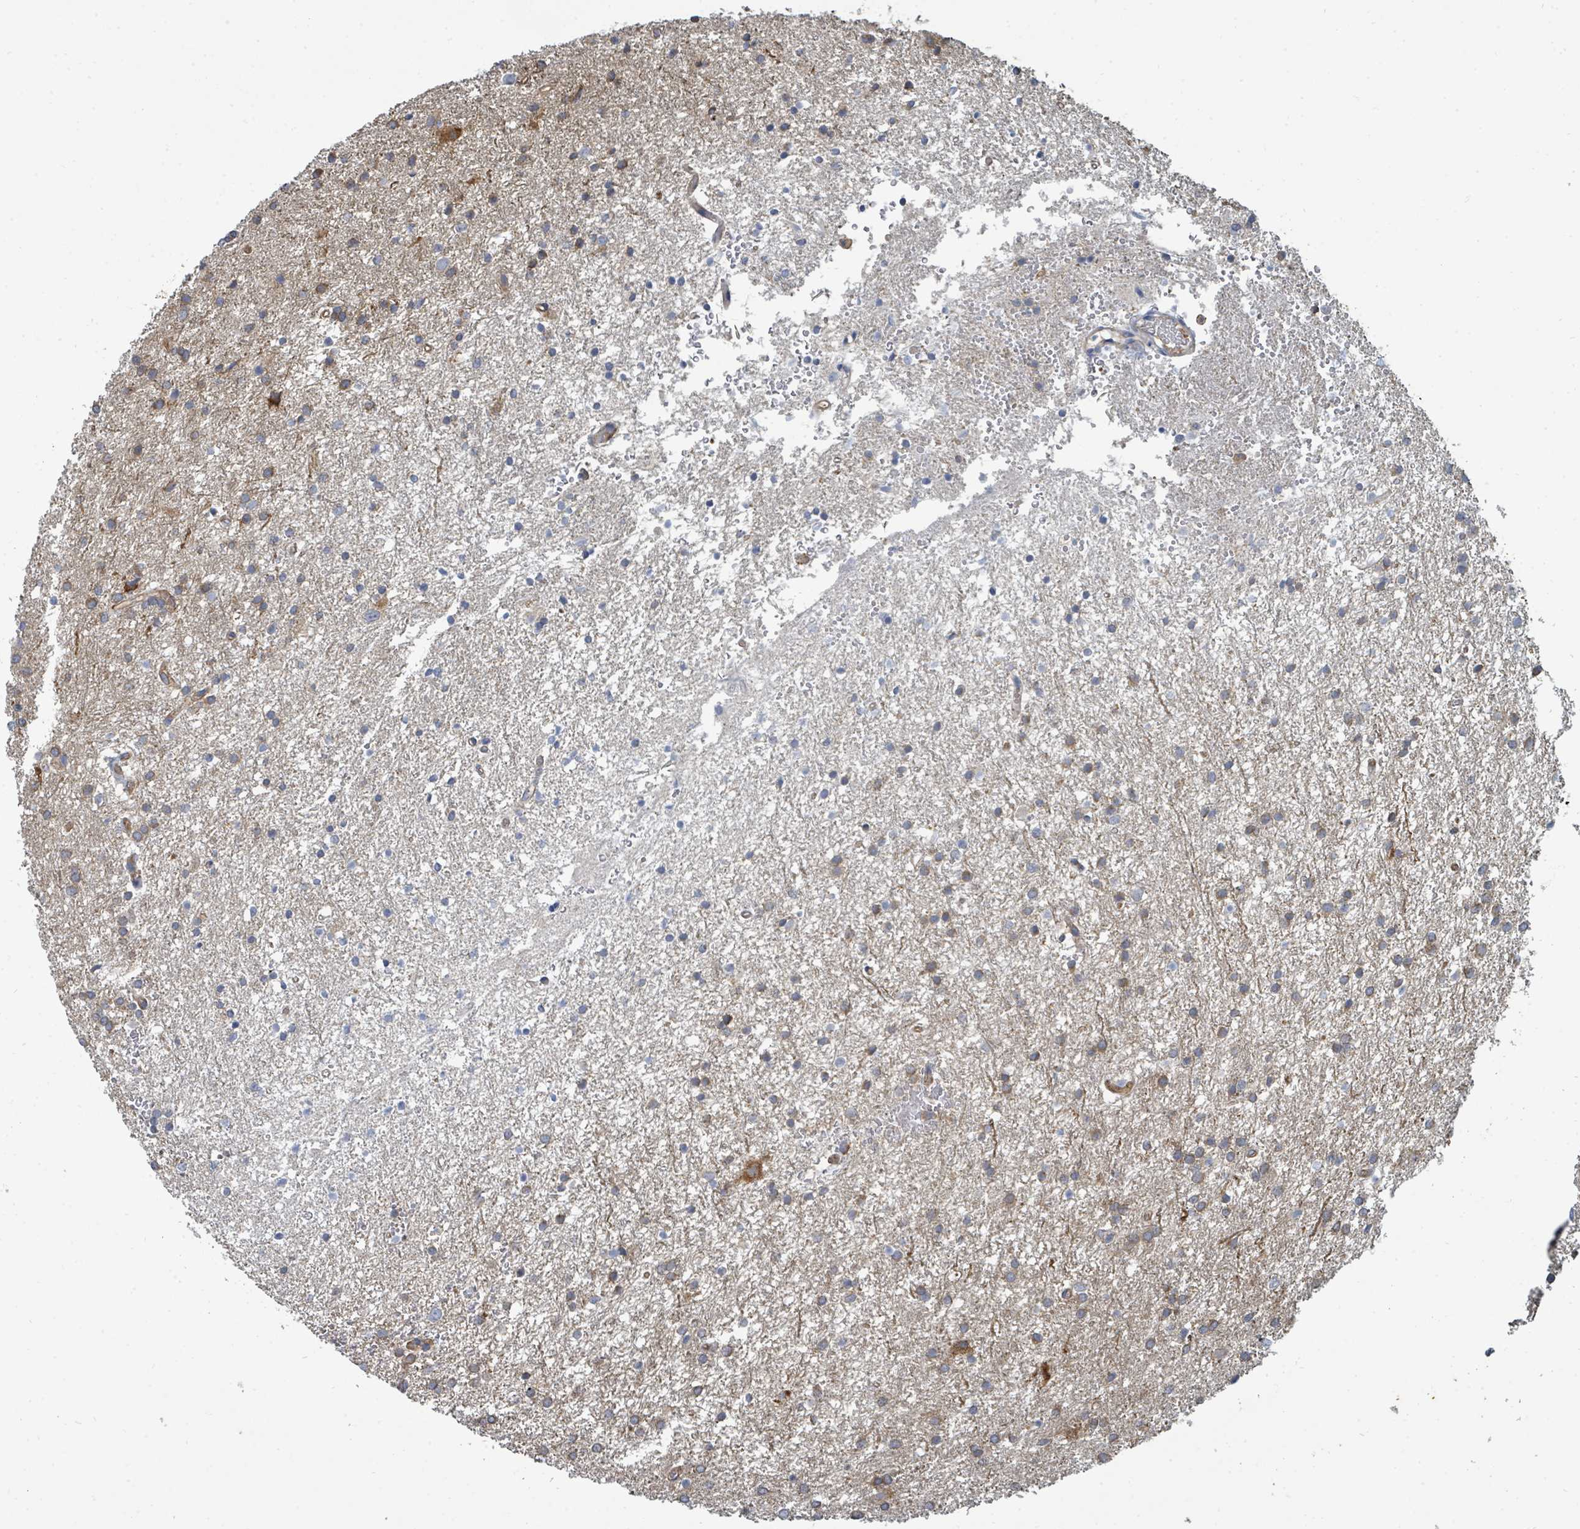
{"staining": {"intensity": "weak", "quantity": "25%-75%", "location": "cytoplasmic/membranous"}, "tissue": "glioma", "cell_type": "Tumor cells", "image_type": "cancer", "snomed": [{"axis": "morphology", "description": "Glioma, malignant, High grade"}, {"axis": "topography", "description": "Brain"}], "caption": "A micrograph of human glioma stained for a protein reveals weak cytoplasmic/membranous brown staining in tumor cells. The protein is shown in brown color, while the nuclei are stained blue.", "gene": "BOLA2B", "patient": {"sex": "female", "age": 50}}